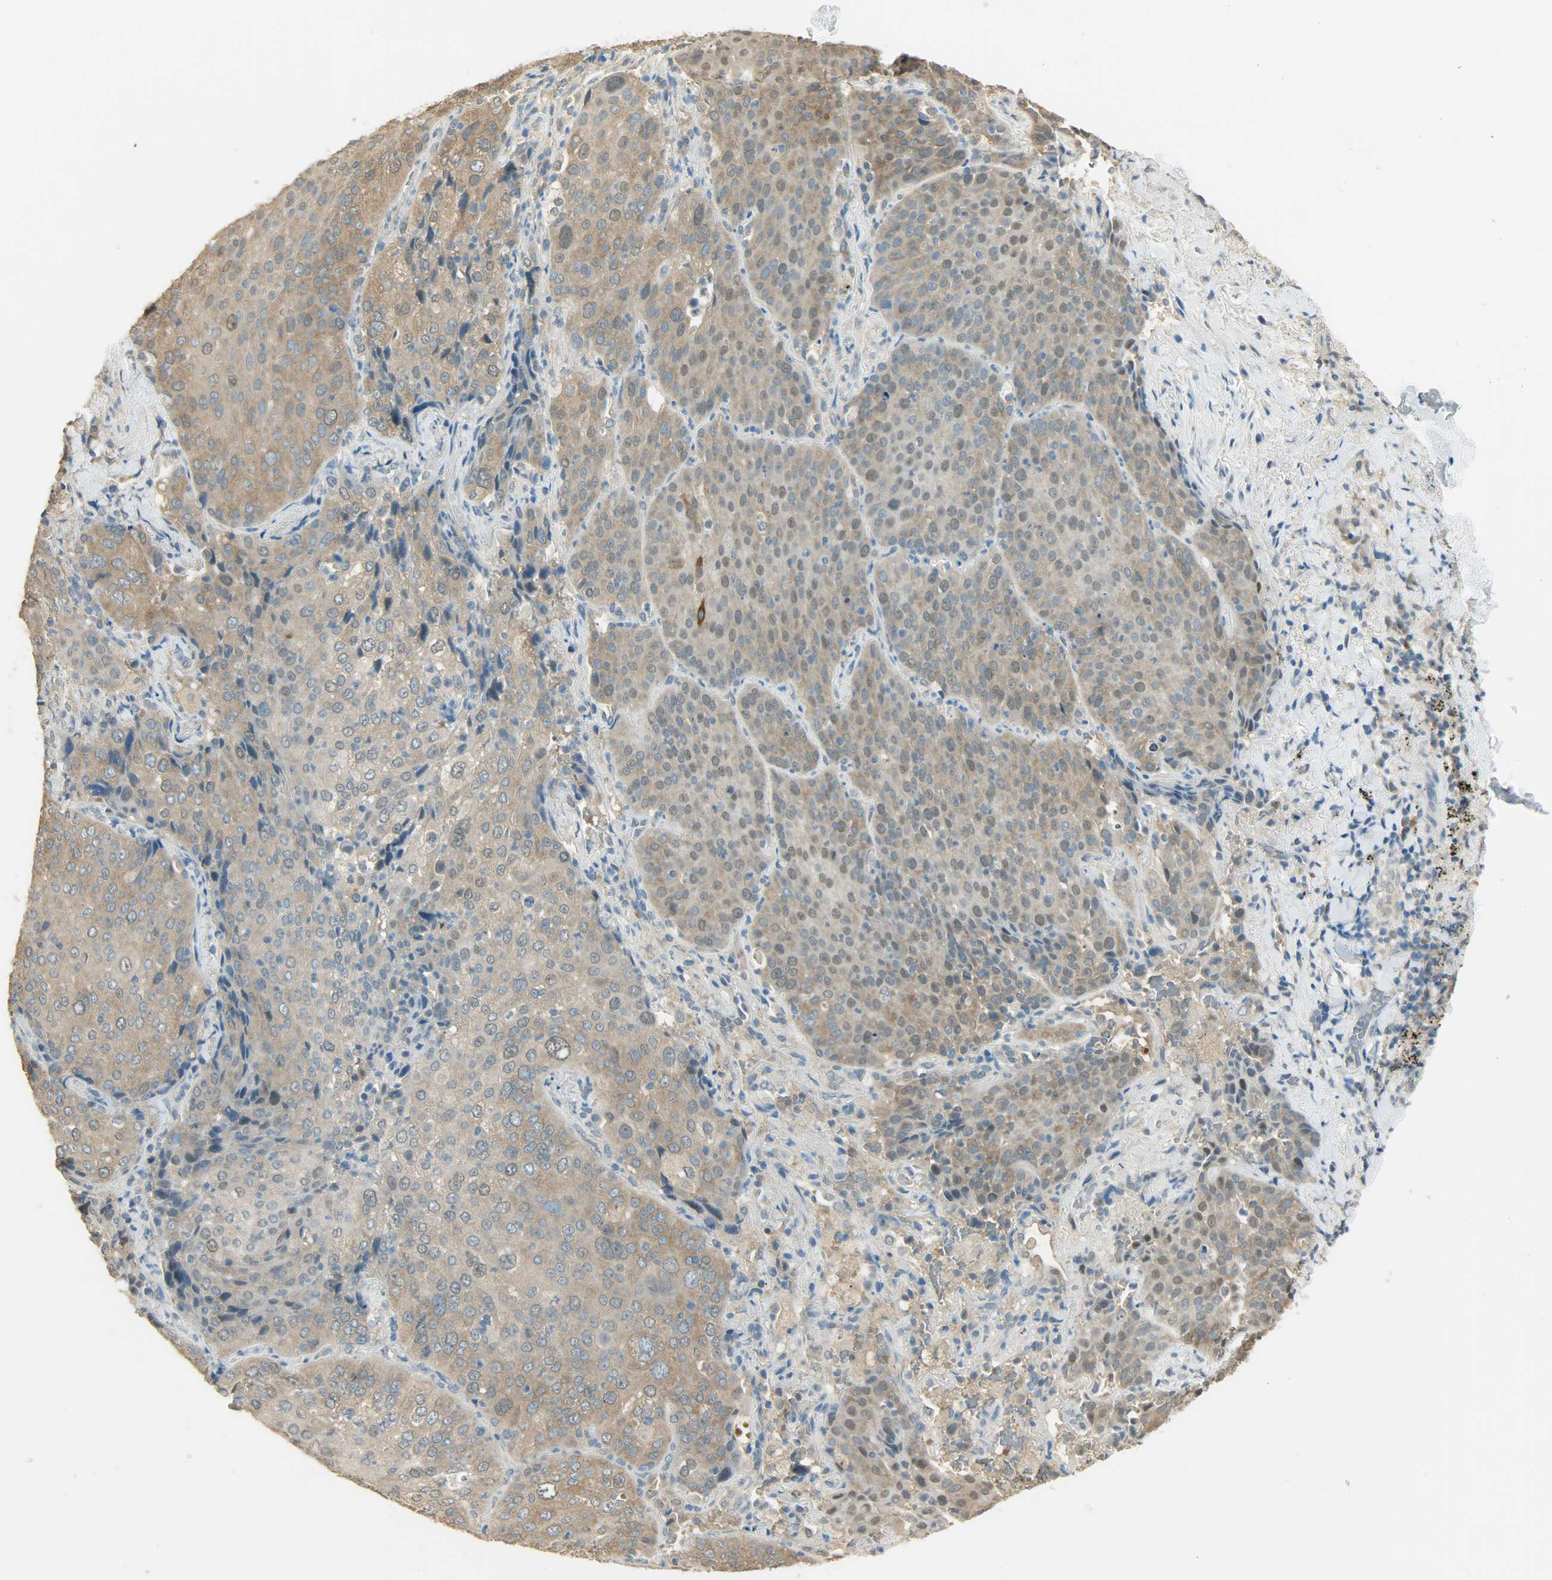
{"staining": {"intensity": "moderate", "quantity": "<25%", "location": "cytoplasmic/membranous,nuclear"}, "tissue": "lung cancer", "cell_type": "Tumor cells", "image_type": "cancer", "snomed": [{"axis": "morphology", "description": "Squamous cell carcinoma, NOS"}, {"axis": "topography", "description": "Lung"}], "caption": "Tumor cells show moderate cytoplasmic/membranous and nuclear expression in about <25% of cells in lung cancer. The protein of interest is stained brown, and the nuclei are stained in blue (DAB IHC with brightfield microscopy, high magnification).", "gene": "PRMT5", "patient": {"sex": "male", "age": 54}}